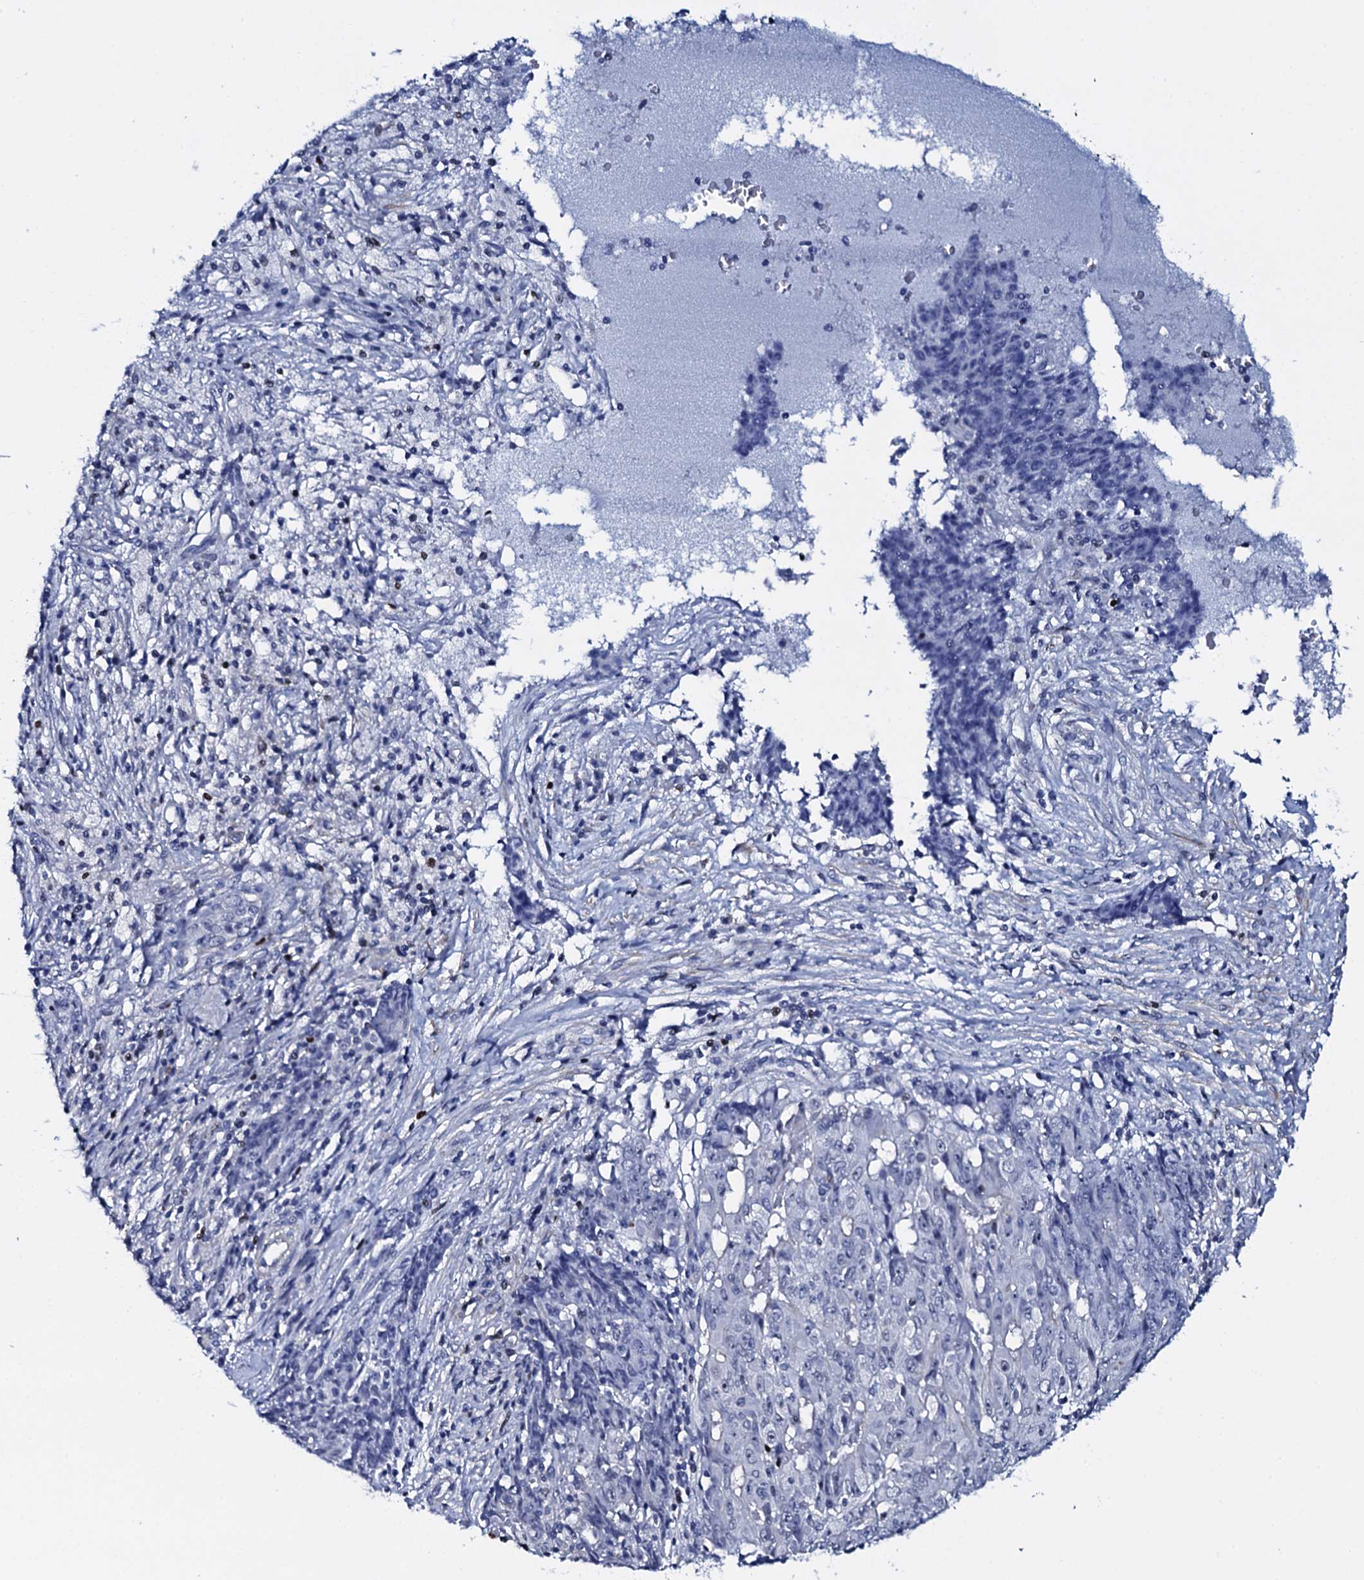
{"staining": {"intensity": "negative", "quantity": "none", "location": "none"}, "tissue": "ovarian cancer", "cell_type": "Tumor cells", "image_type": "cancer", "snomed": [{"axis": "morphology", "description": "Carcinoma, endometroid"}, {"axis": "topography", "description": "Ovary"}], "caption": "This micrograph is of ovarian endometroid carcinoma stained with IHC to label a protein in brown with the nuclei are counter-stained blue. There is no staining in tumor cells. (Brightfield microscopy of DAB (3,3'-diaminobenzidine) immunohistochemistry at high magnification).", "gene": "NPM2", "patient": {"sex": "female", "age": 42}}